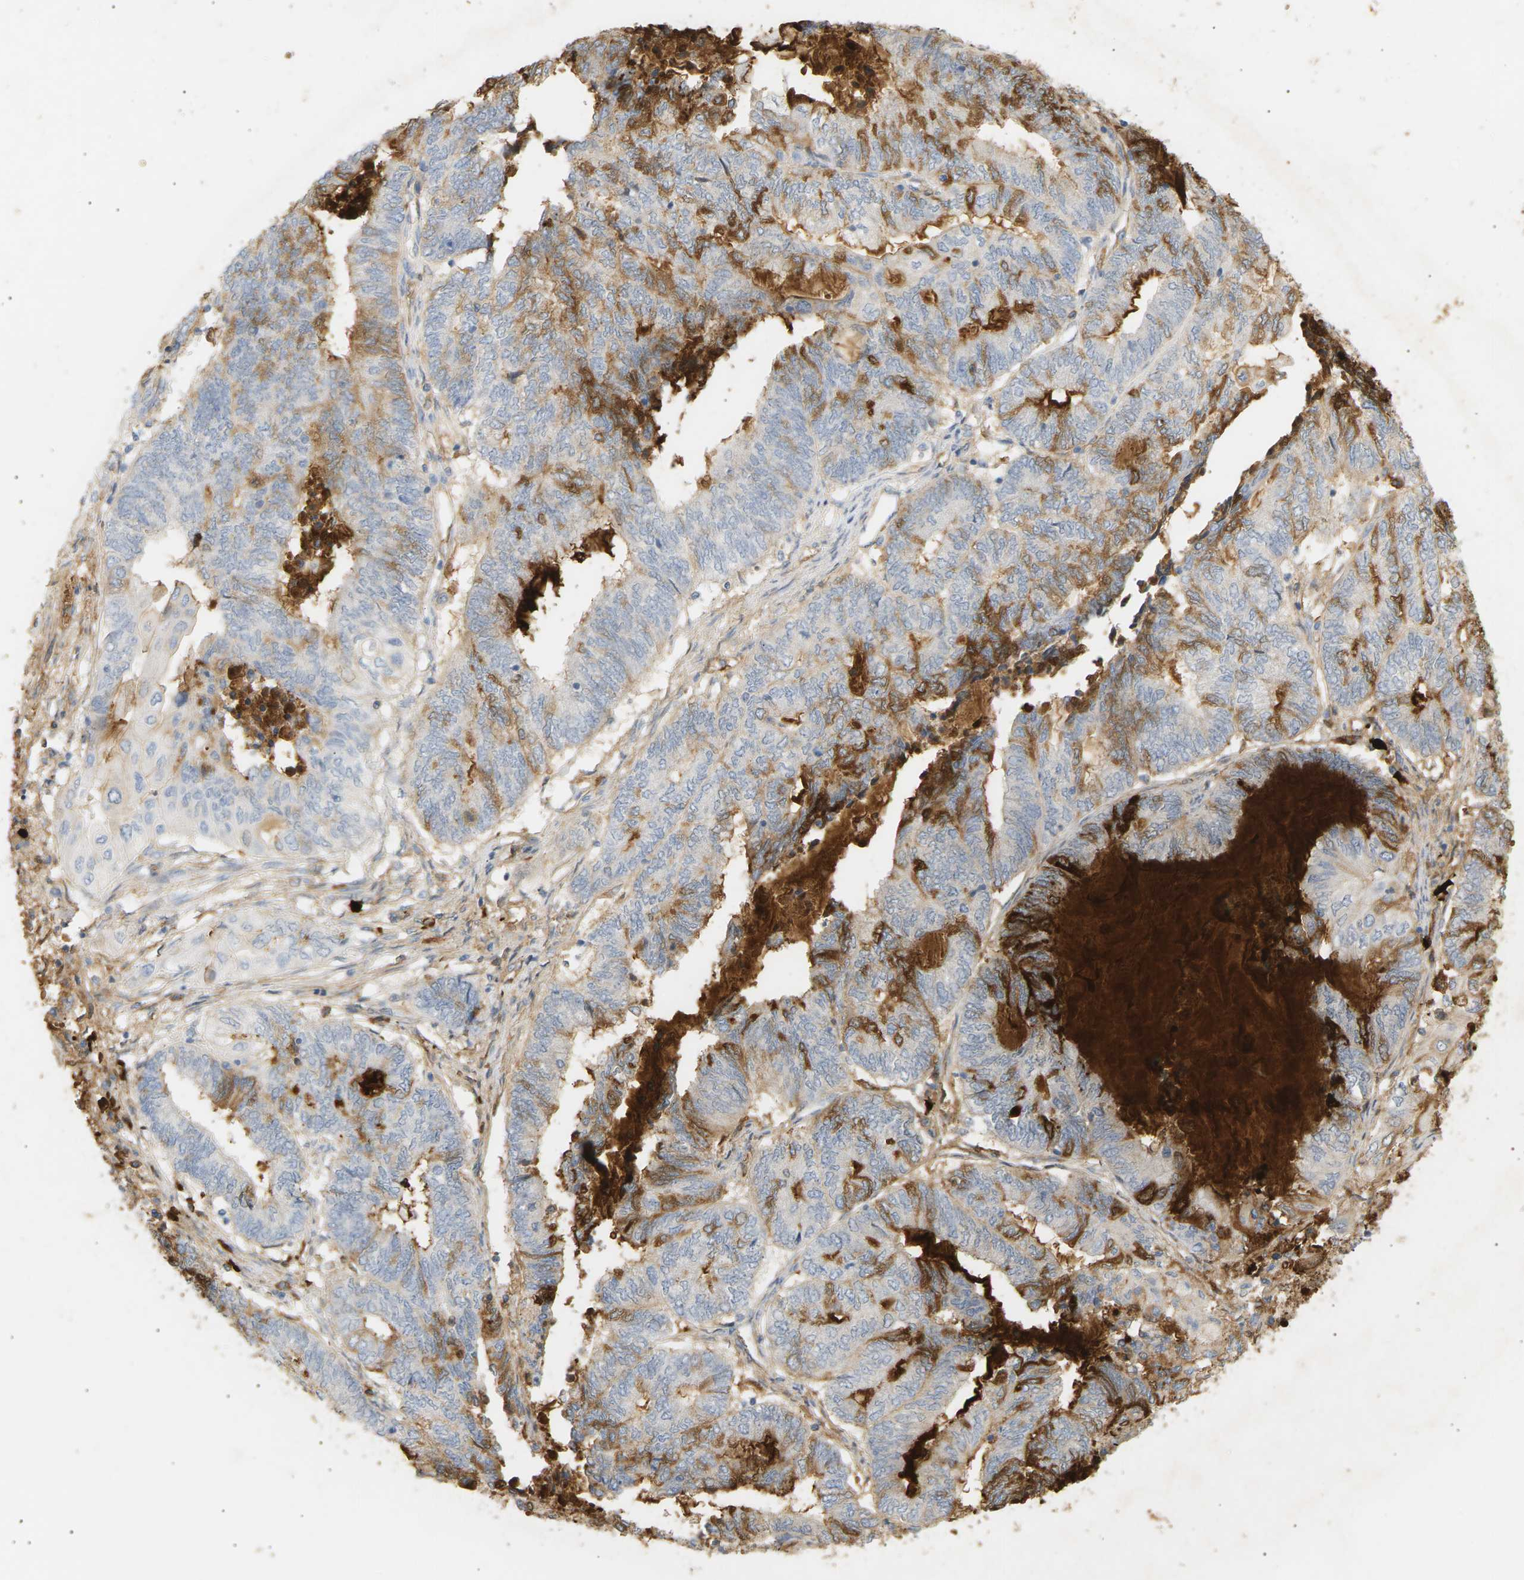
{"staining": {"intensity": "weak", "quantity": "<25%", "location": "cytoplasmic/membranous"}, "tissue": "endometrial cancer", "cell_type": "Tumor cells", "image_type": "cancer", "snomed": [{"axis": "morphology", "description": "Adenocarcinoma, NOS"}, {"axis": "topography", "description": "Uterus"}, {"axis": "topography", "description": "Endometrium"}], "caption": "IHC of human adenocarcinoma (endometrial) demonstrates no positivity in tumor cells.", "gene": "IGLC3", "patient": {"sex": "female", "age": 70}}